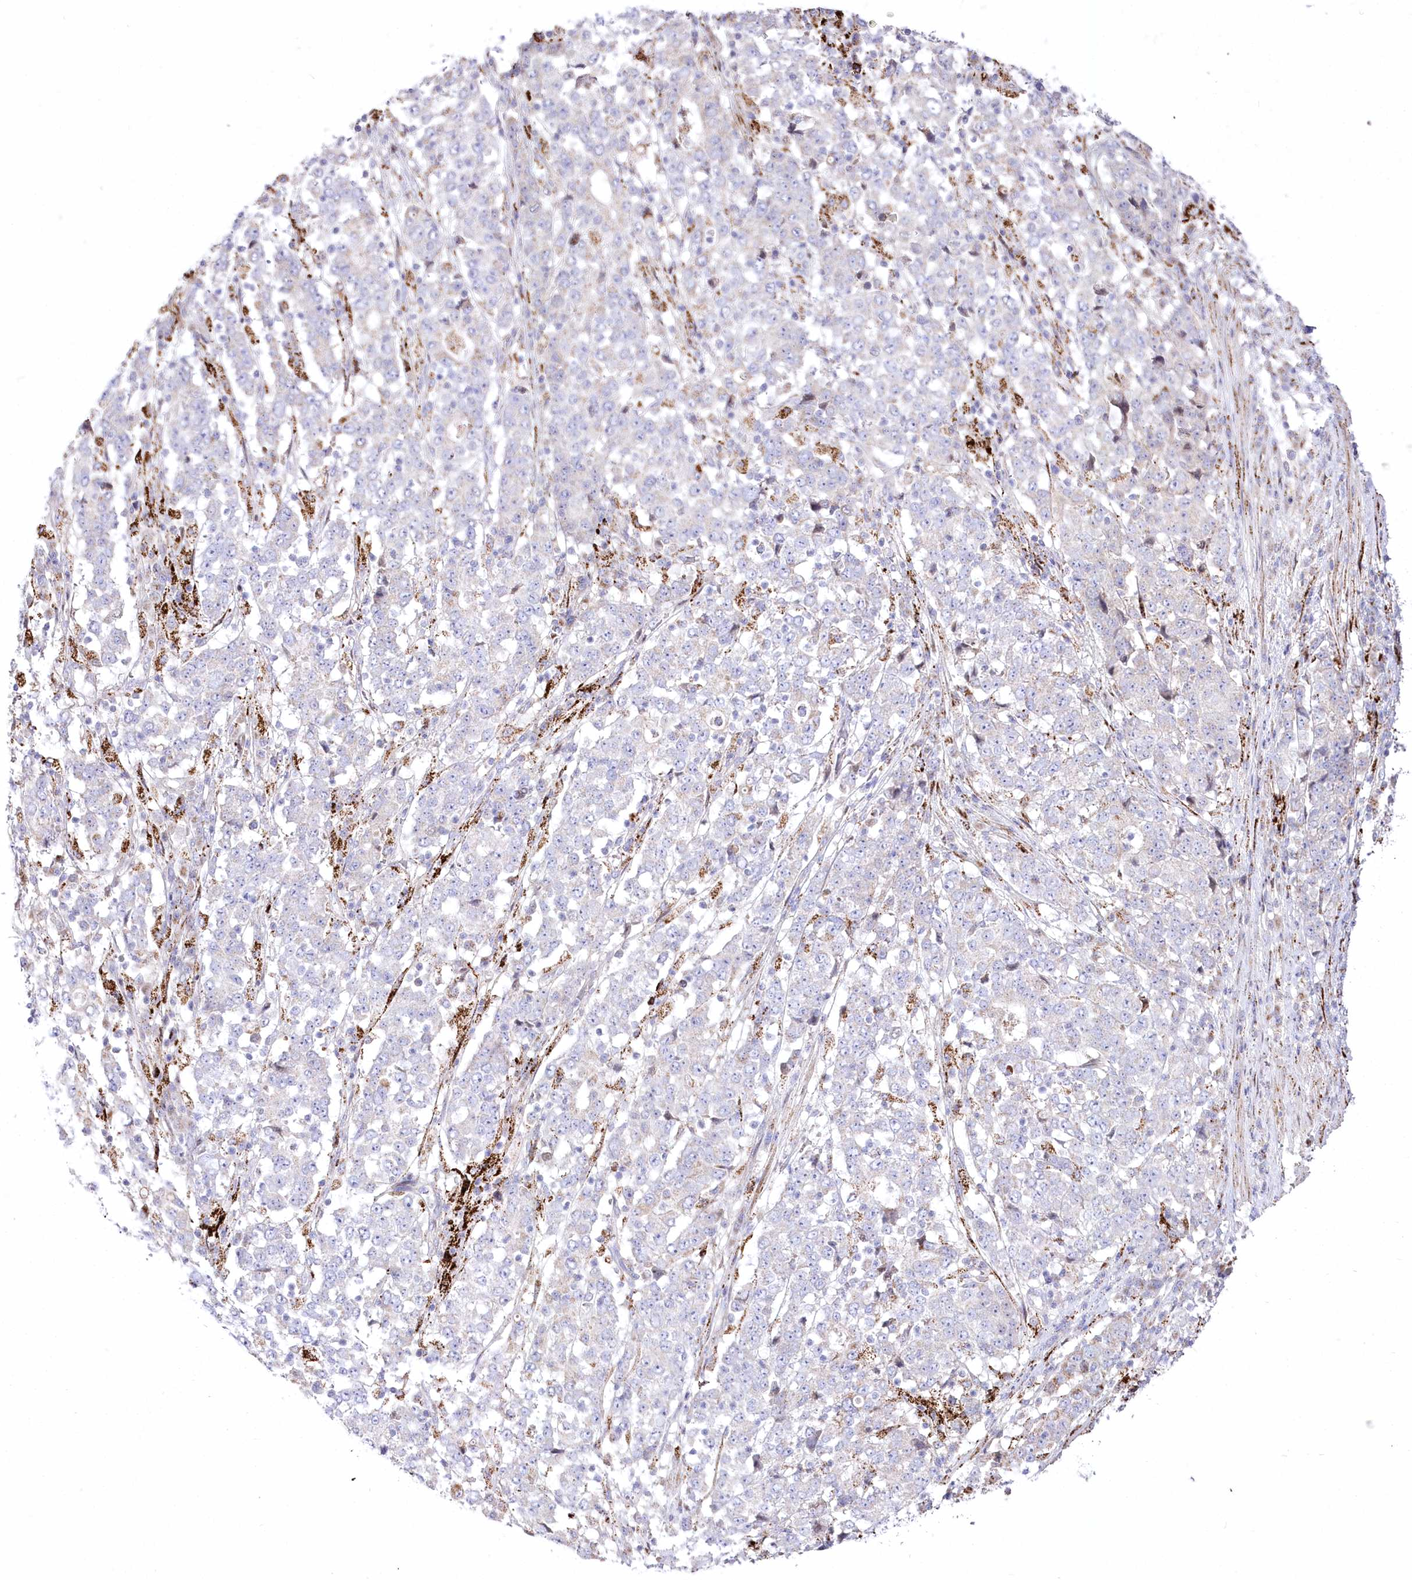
{"staining": {"intensity": "negative", "quantity": "none", "location": "none"}, "tissue": "stomach cancer", "cell_type": "Tumor cells", "image_type": "cancer", "snomed": [{"axis": "morphology", "description": "Adenocarcinoma, NOS"}, {"axis": "topography", "description": "Stomach"}], "caption": "This image is of stomach cancer stained with IHC to label a protein in brown with the nuclei are counter-stained blue. There is no staining in tumor cells.", "gene": "CEP164", "patient": {"sex": "male", "age": 59}}